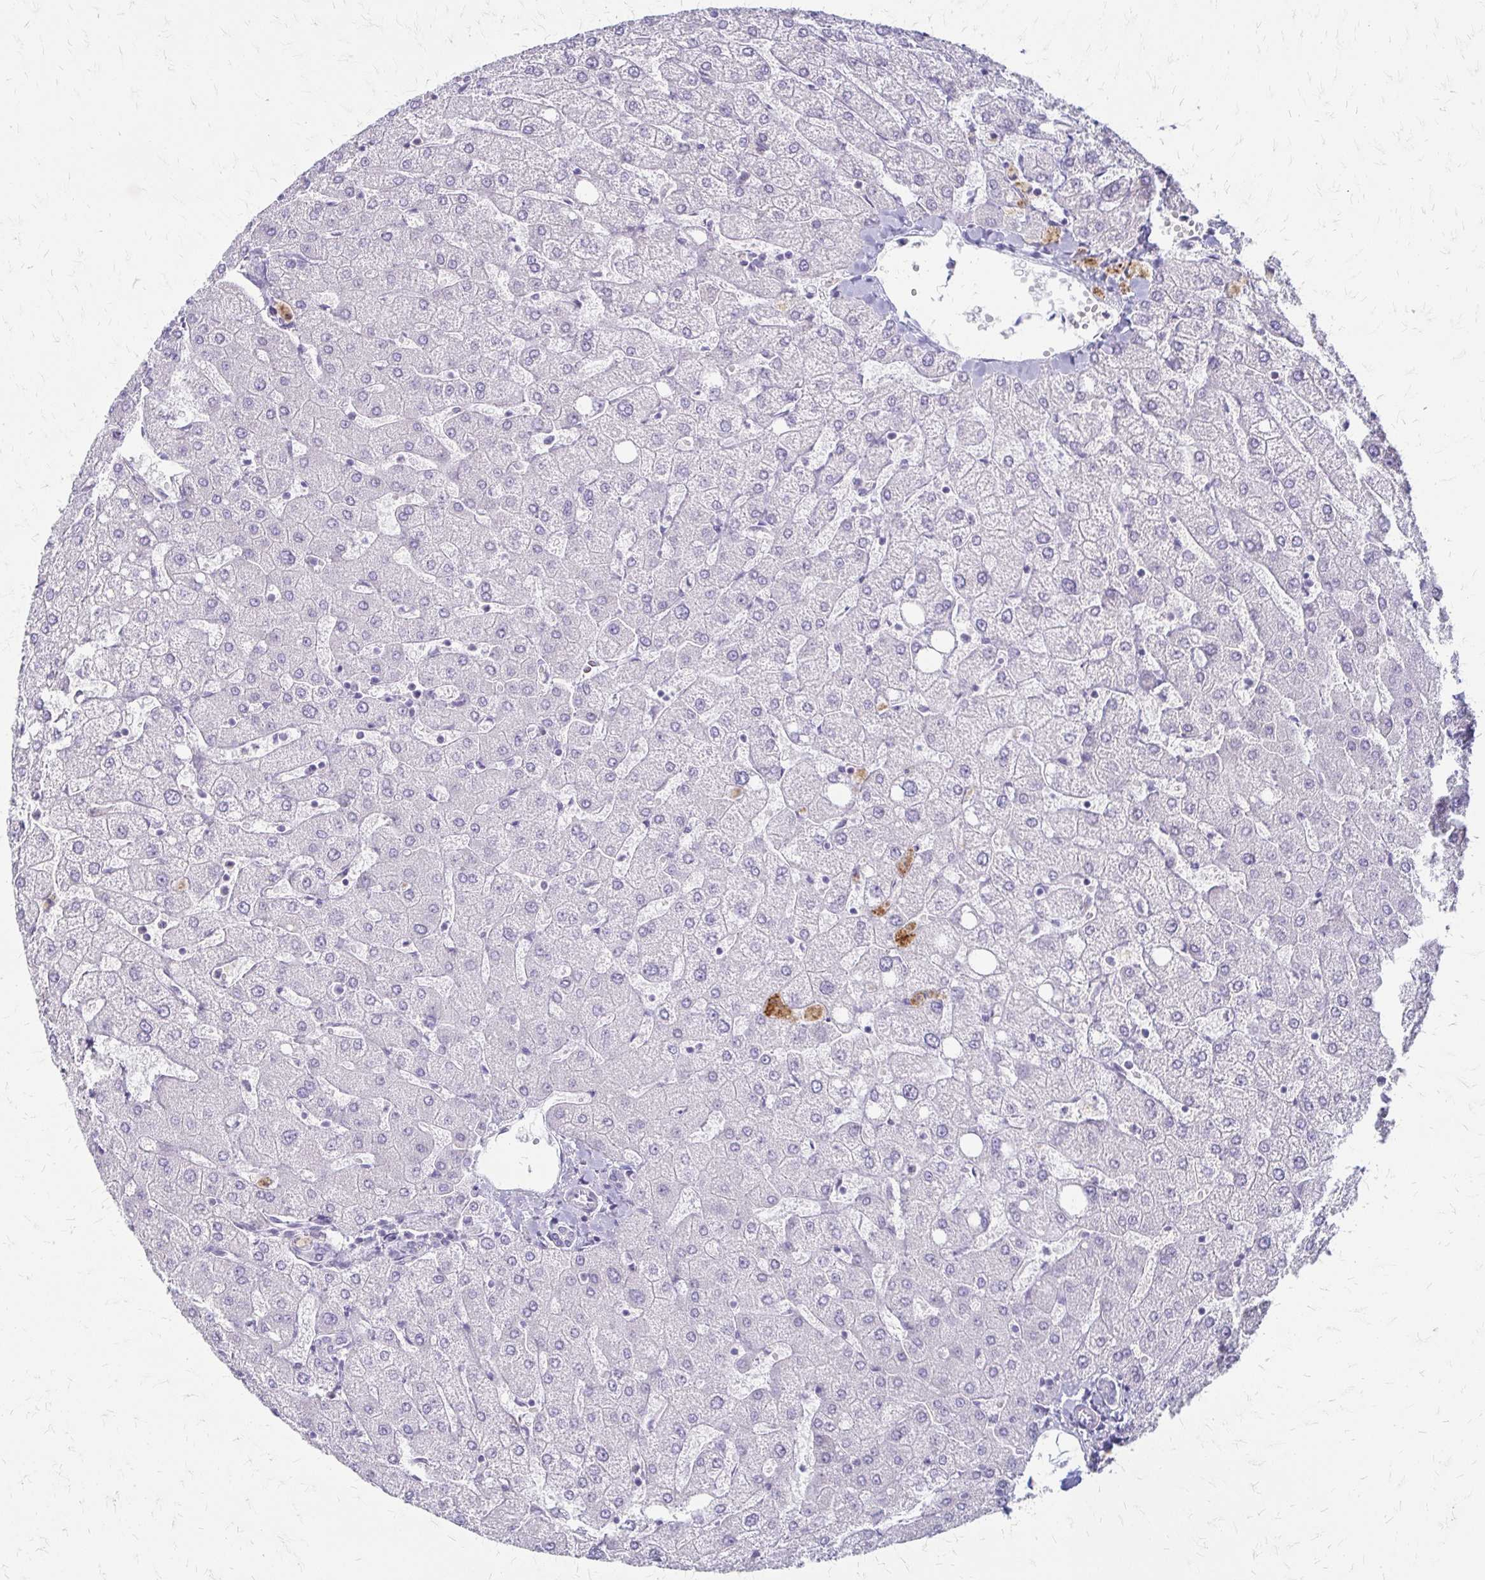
{"staining": {"intensity": "negative", "quantity": "none", "location": "none"}, "tissue": "liver", "cell_type": "Cholangiocytes", "image_type": "normal", "snomed": [{"axis": "morphology", "description": "Normal tissue, NOS"}, {"axis": "topography", "description": "Liver"}], "caption": "IHC image of benign human liver stained for a protein (brown), which reveals no staining in cholangiocytes.", "gene": "ACP5", "patient": {"sex": "female", "age": 54}}